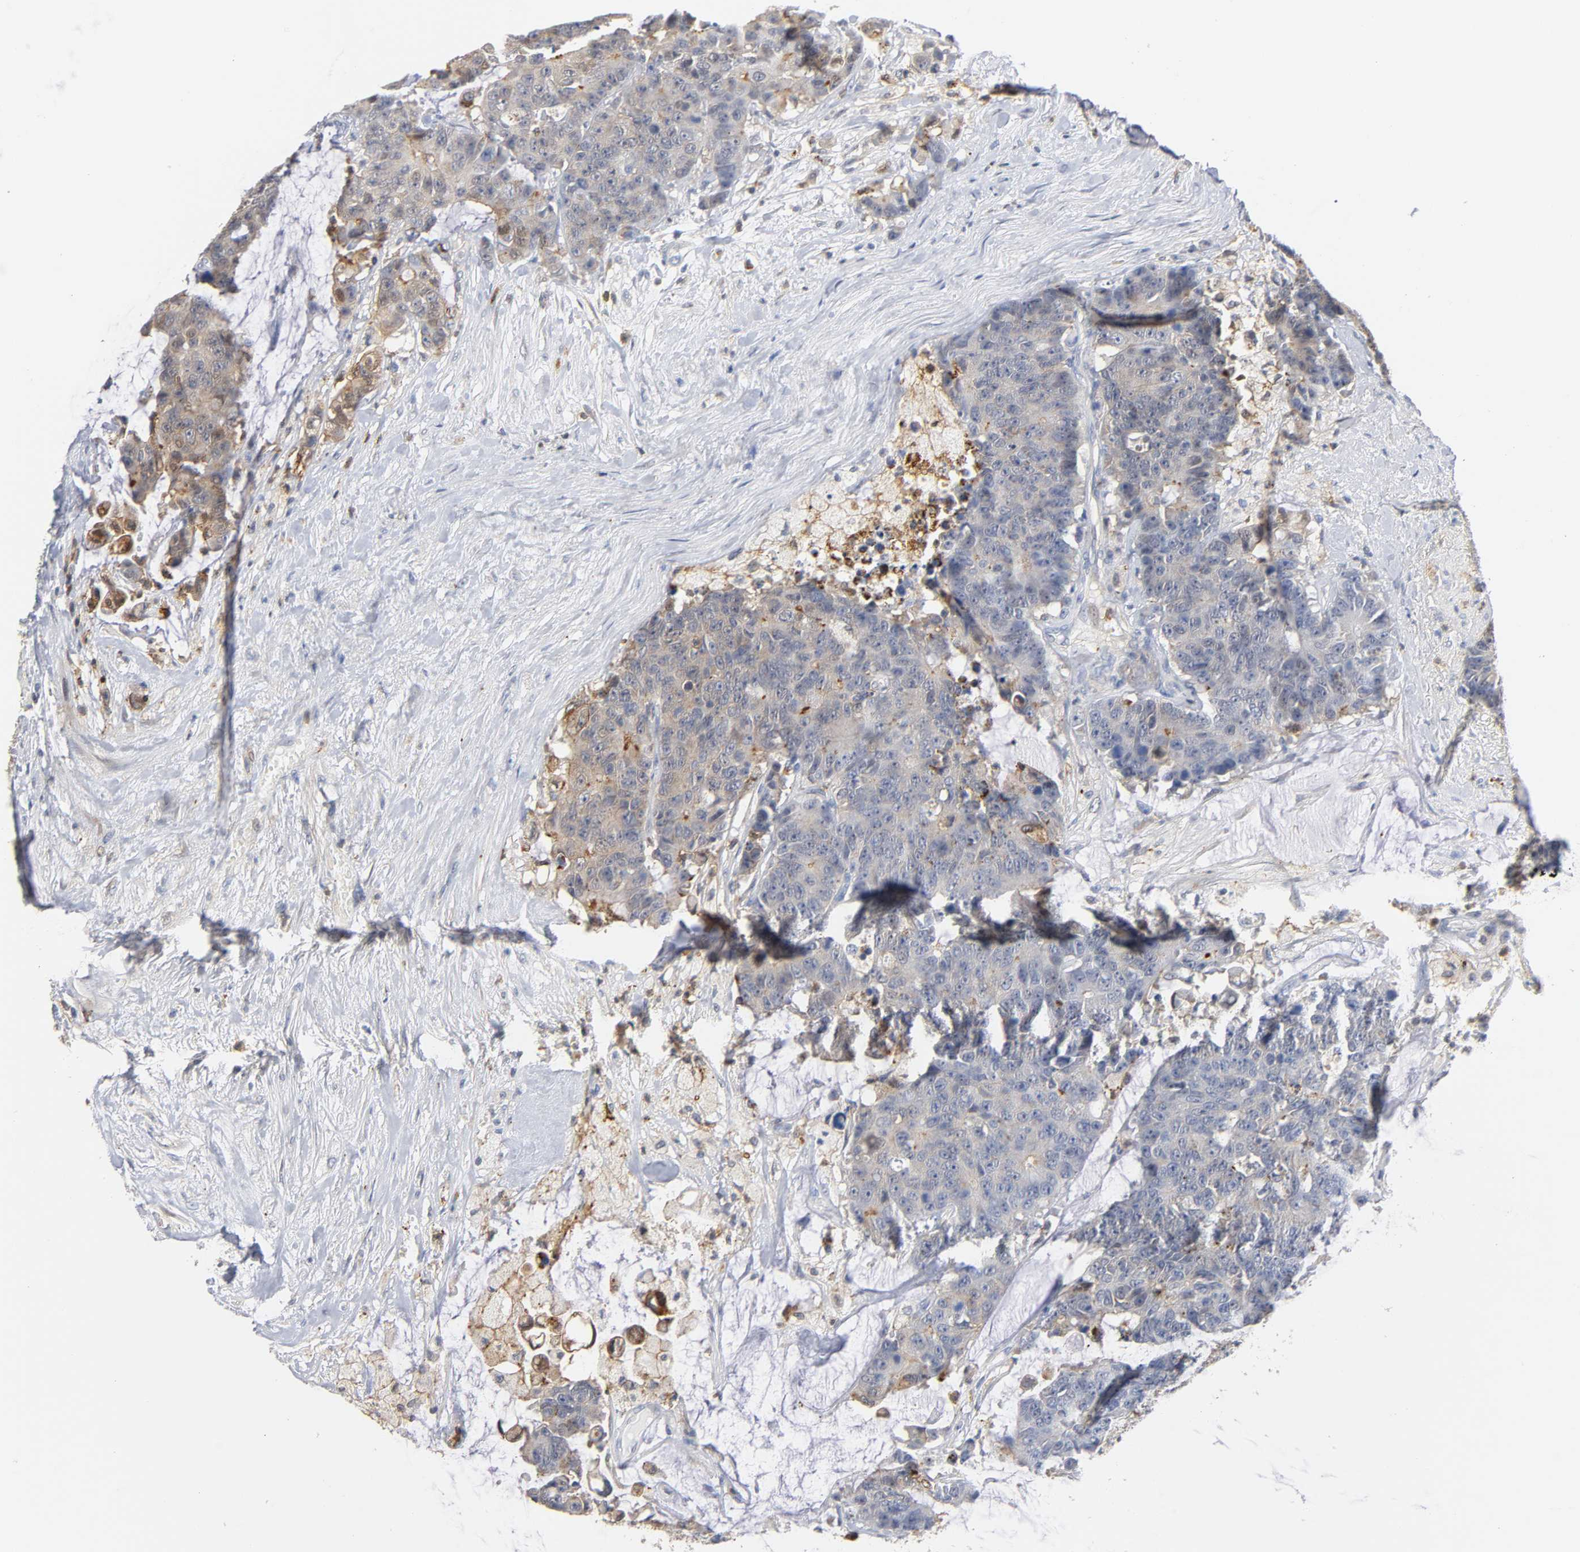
{"staining": {"intensity": "weak", "quantity": "25%-75%", "location": "cytoplasmic/membranous"}, "tissue": "colorectal cancer", "cell_type": "Tumor cells", "image_type": "cancer", "snomed": [{"axis": "morphology", "description": "Adenocarcinoma, NOS"}, {"axis": "topography", "description": "Colon"}], "caption": "Immunohistochemical staining of colorectal adenocarcinoma reveals weak cytoplasmic/membranous protein positivity in approximately 25%-75% of tumor cells.", "gene": "ANXA11", "patient": {"sex": "female", "age": 86}}